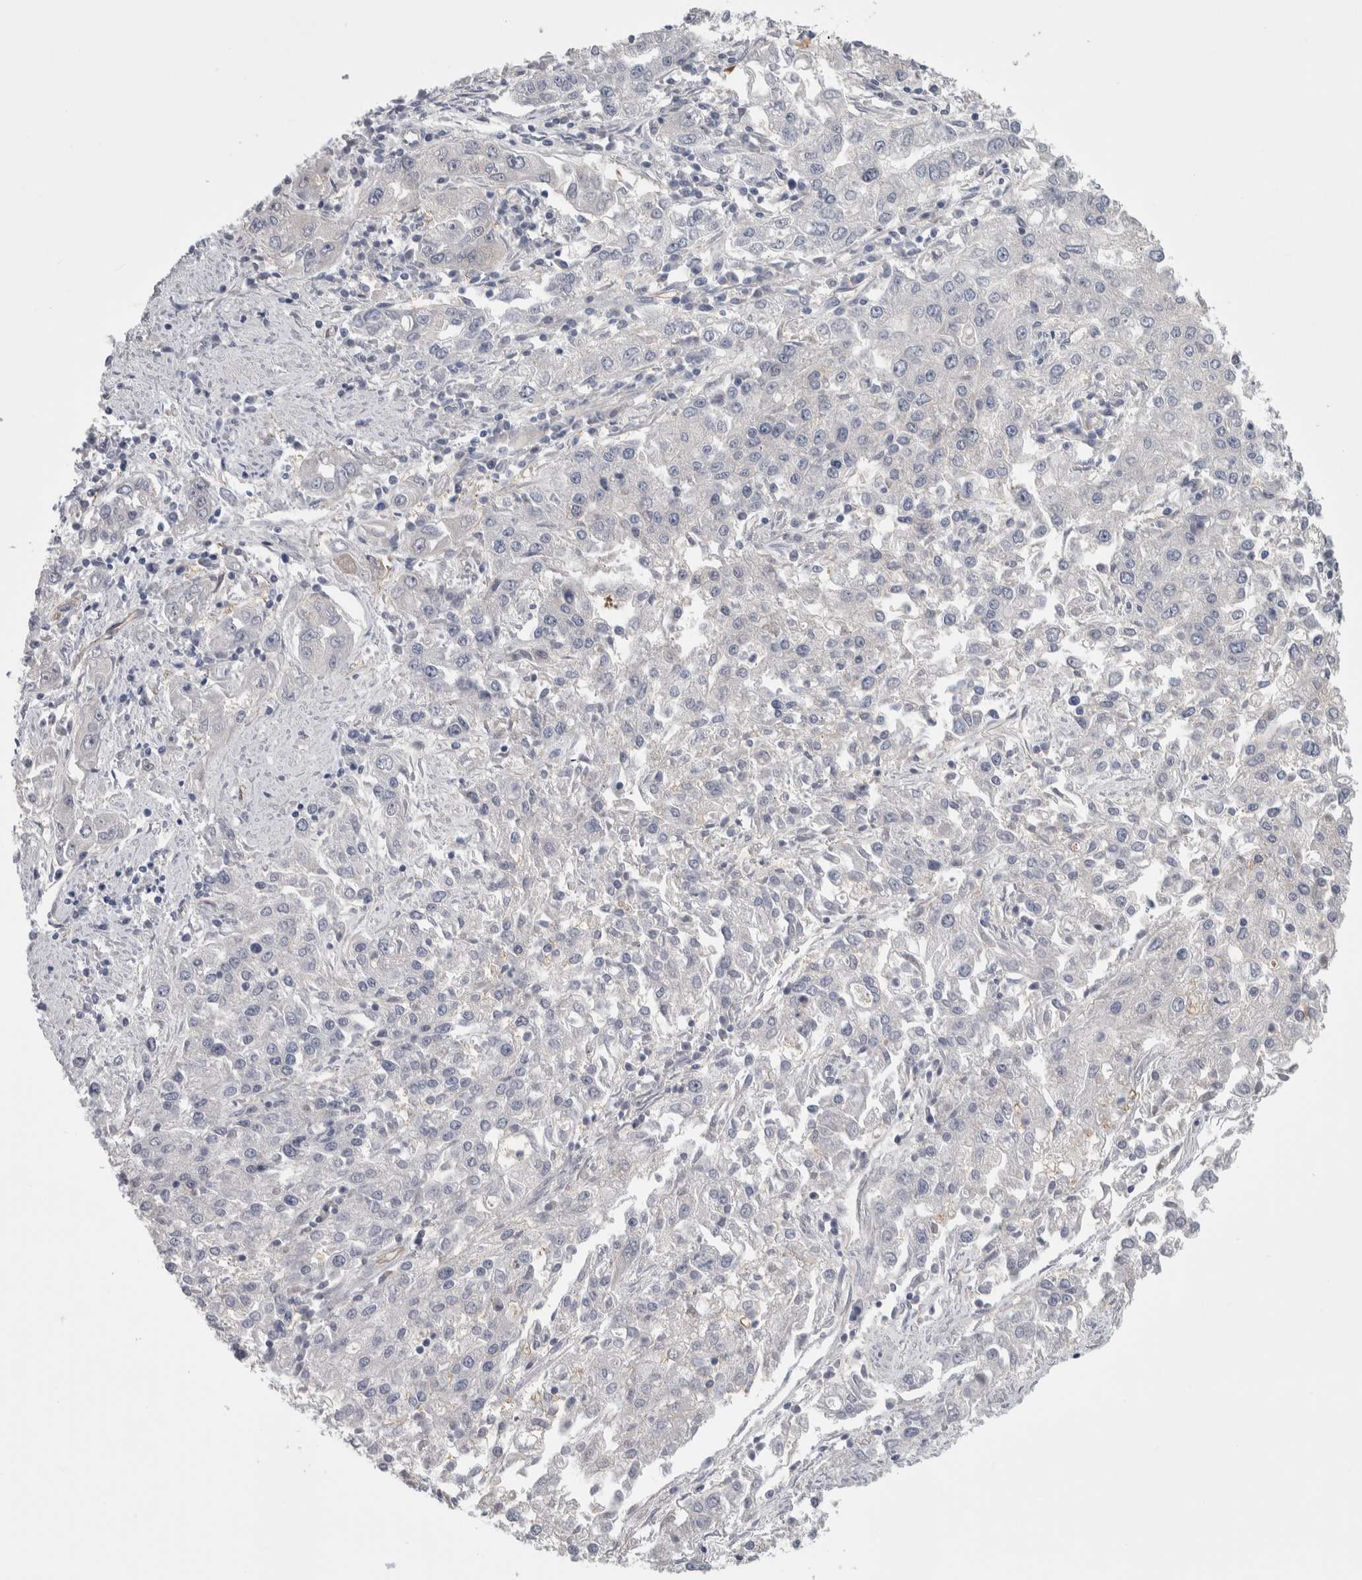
{"staining": {"intensity": "negative", "quantity": "none", "location": "none"}, "tissue": "endometrial cancer", "cell_type": "Tumor cells", "image_type": "cancer", "snomed": [{"axis": "morphology", "description": "Adenocarcinoma, NOS"}, {"axis": "topography", "description": "Endometrium"}], "caption": "Adenocarcinoma (endometrial) was stained to show a protein in brown. There is no significant positivity in tumor cells.", "gene": "ZNF862", "patient": {"sex": "female", "age": 49}}